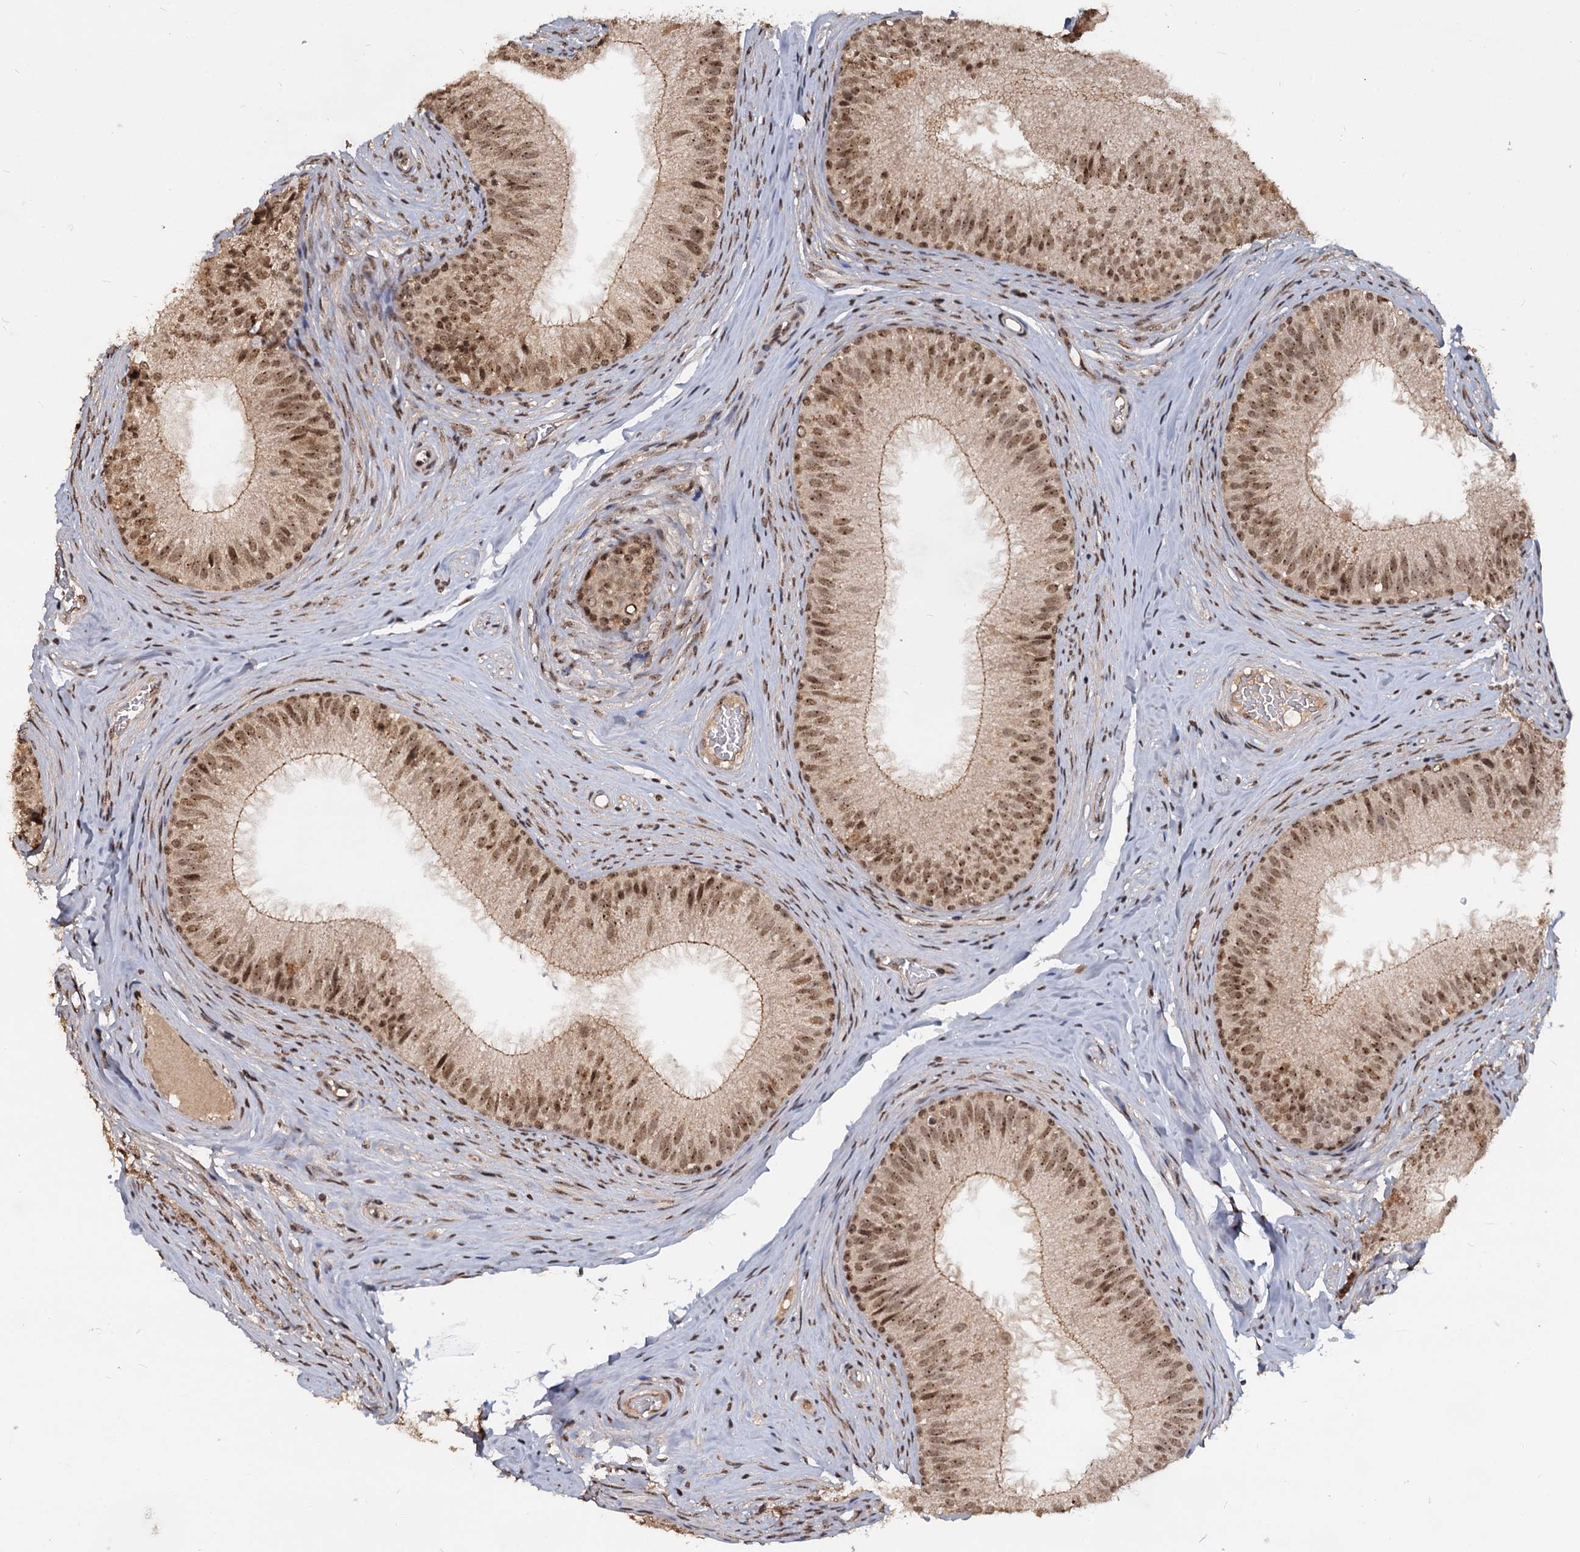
{"staining": {"intensity": "moderate", "quantity": ">75%", "location": "cytoplasmic/membranous,nuclear"}, "tissue": "epididymis", "cell_type": "Glandular cells", "image_type": "normal", "snomed": [{"axis": "morphology", "description": "Normal tissue, NOS"}, {"axis": "topography", "description": "Epididymis"}], "caption": "This photomicrograph reveals immunohistochemistry staining of unremarkable human epididymis, with medium moderate cytoplasmic/membranous,nuclear positivity in about >75% of glandular cells.", "gene": "FAM216B", "patient": {"sex": "male", "age": 34}}